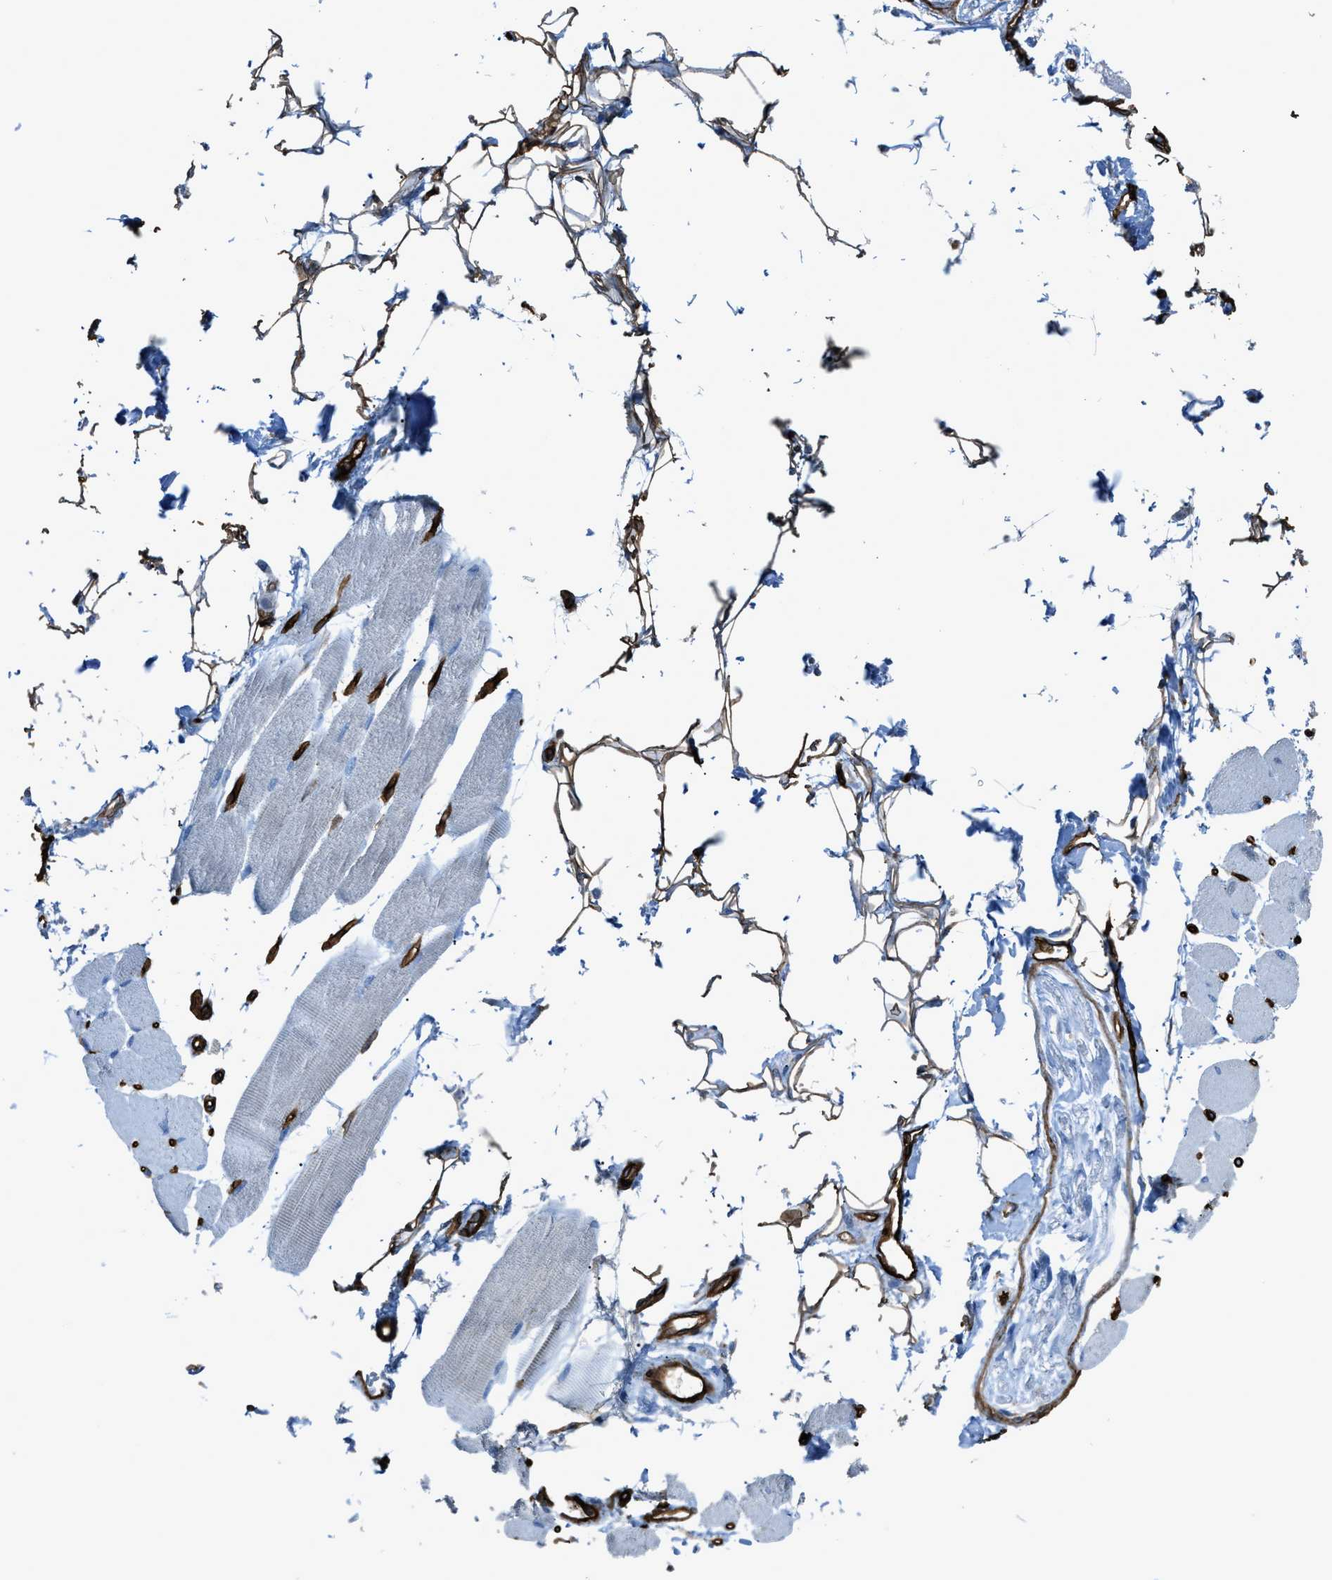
{"staining": {"intensity": "weak", "quantity": "<25%", "location": "cytoplasmic/membranous"}, "tissue": "skeletal muscle", "cell_type": "Myocytes", "image_type": "normal", "snomed": [{"axis": "morphology", "description": "Normal tissue, NOS"}, {"axis": "topography", "description": "Skeletal muscle"}, {"axis": "topography", "description": "Peripheral nerve tissue"}], "caption": "The micrograph displays no staining of myocytes in benign skeletal muscle. Nuclei are stained in blue.", "gene": "SLC22A15", "patient": {"sex": "female", "age": 84}}